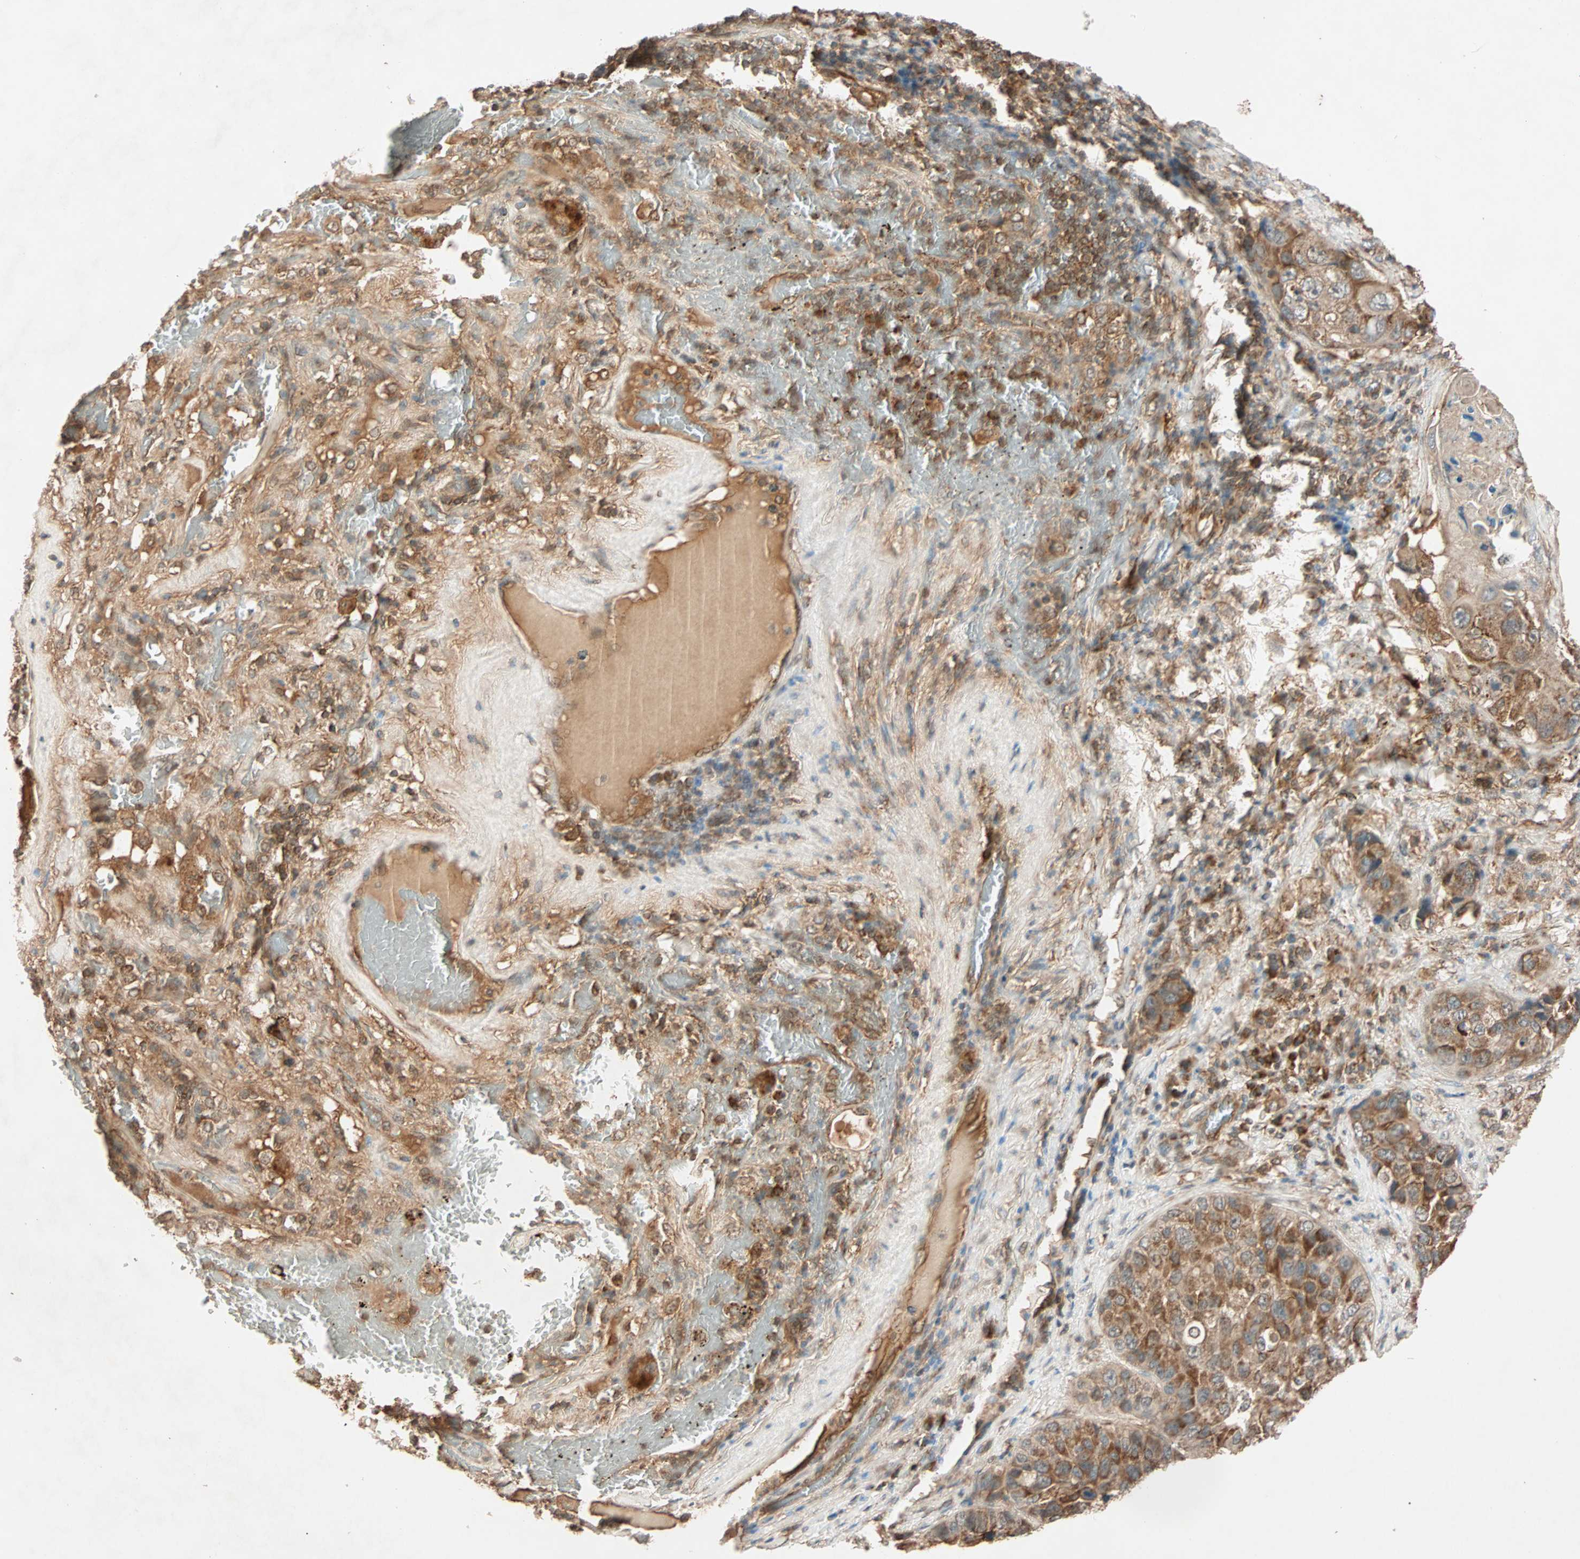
{"staining": {"intensity": "moderate", "quantity": ">75%", "location": "cytoplasmic/membranous"}, "tissue": "lung cancer", "cell_type": "Tumor cells", "image_type": "cancer", "snomed": [{"axis": "morphology", "description": "Squamous cell carcinoma, NOS"}, {"axis": "topography", "description": "Lung"}], "caption": "High-power microscopy captured an IHC micrograph of lung cancer, revealing moderate cytoplasmic/membranous staining in about >75% of tumor cells. (brown staining indicates protein expression, while blue staining denotes nuclei).", "gene": "MAPK1", "patient": {"sex": "male", "age": 57}}